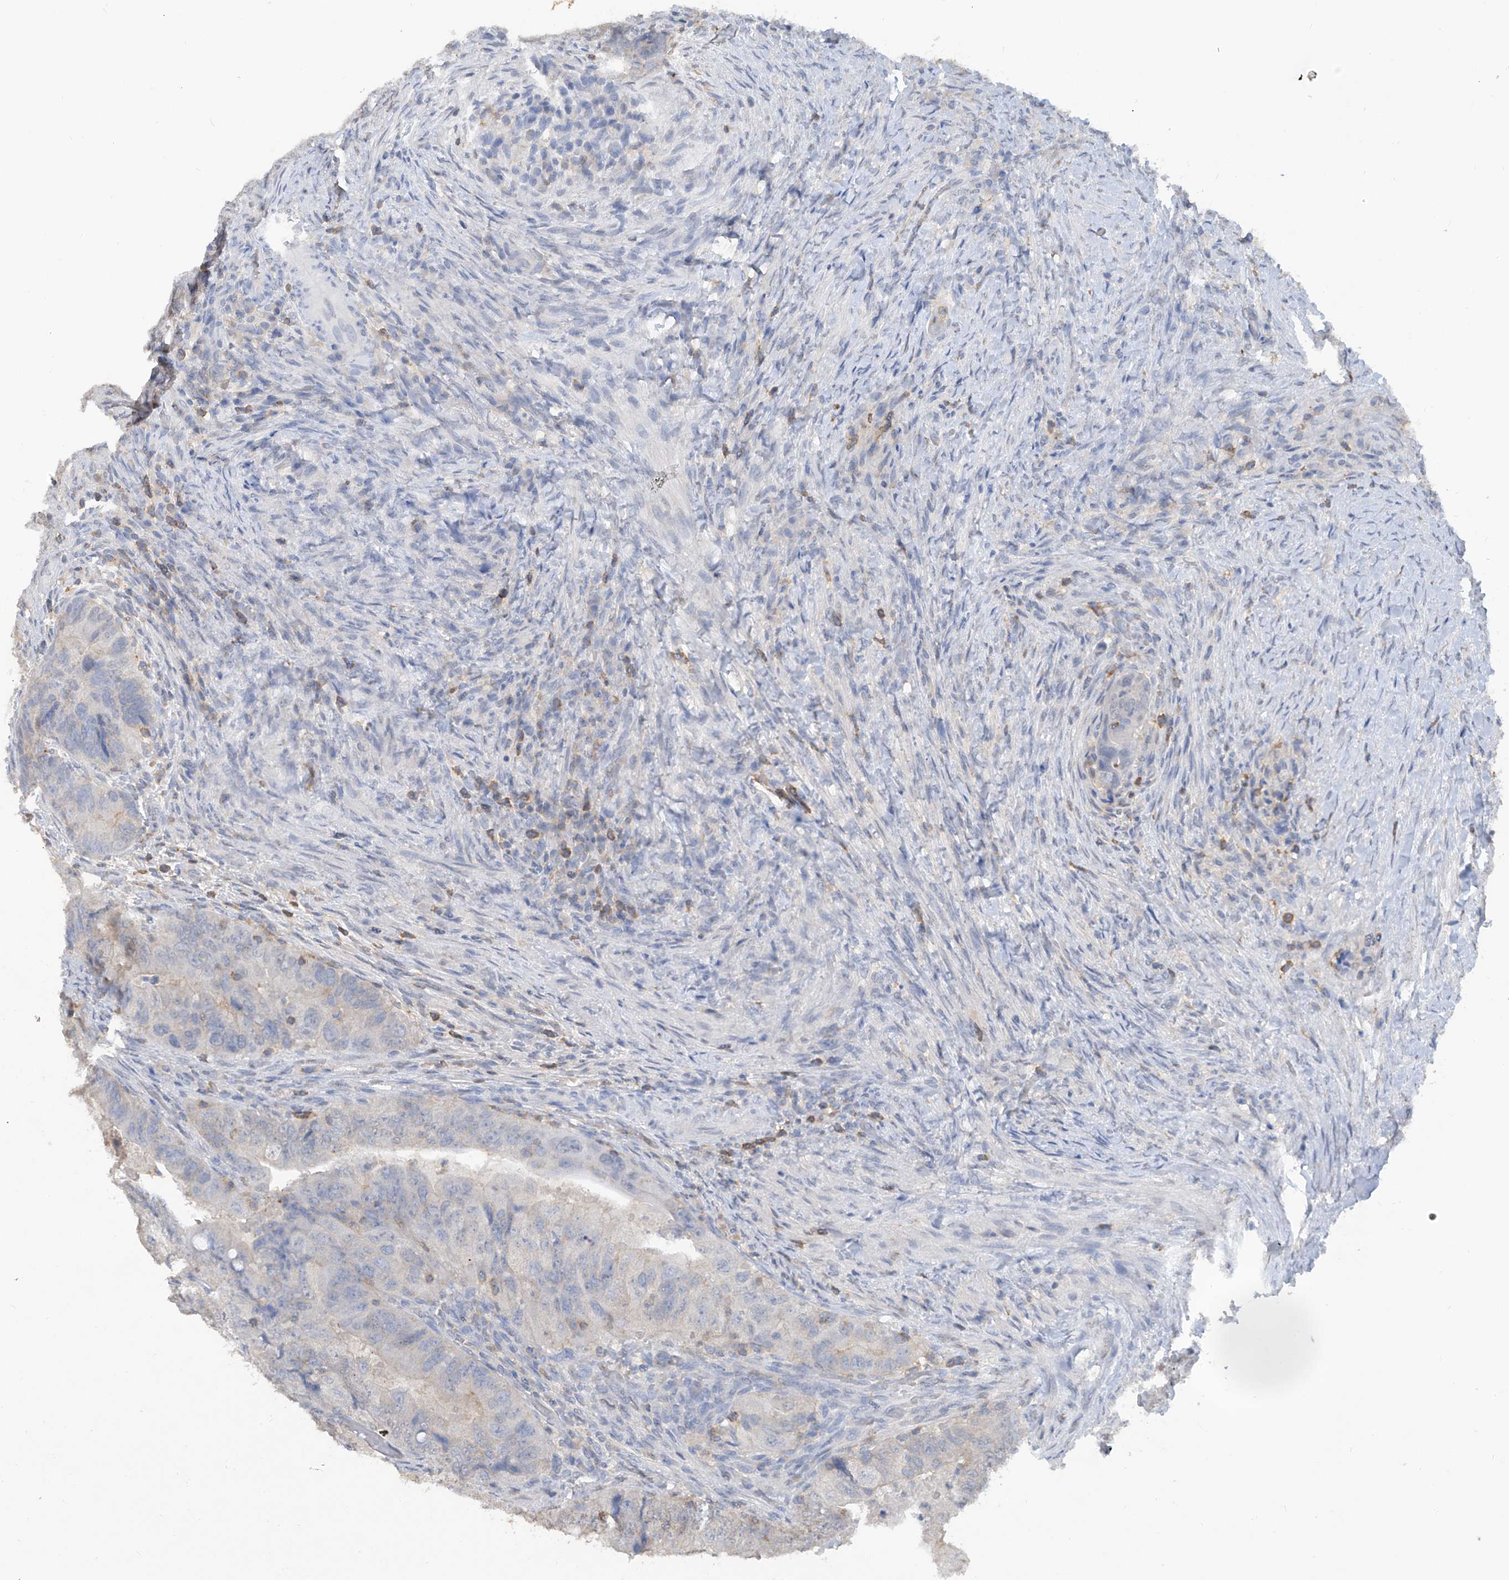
{"staining": {"intensity": "negative", "quantity": "none", "location": "none"}, "tissue": "colorectal cancer", "cell_type": "Tumor cells", "image_type": "cancer", "snomed": [{"axis": "morphology", "description": "Adenocarcinoma, NOS"}, {"axis": "topography", "description": "Rectum"}], "caption": "This image is of colorectal adenocarcinoma stained with immunohistochemistry (IHC) to label a protein in brown with the nuclei are counter-stained blue. There is no positivity in tumor cells.", "gene": "HAS3", "patient": {"sex": "male", "age": 63}}